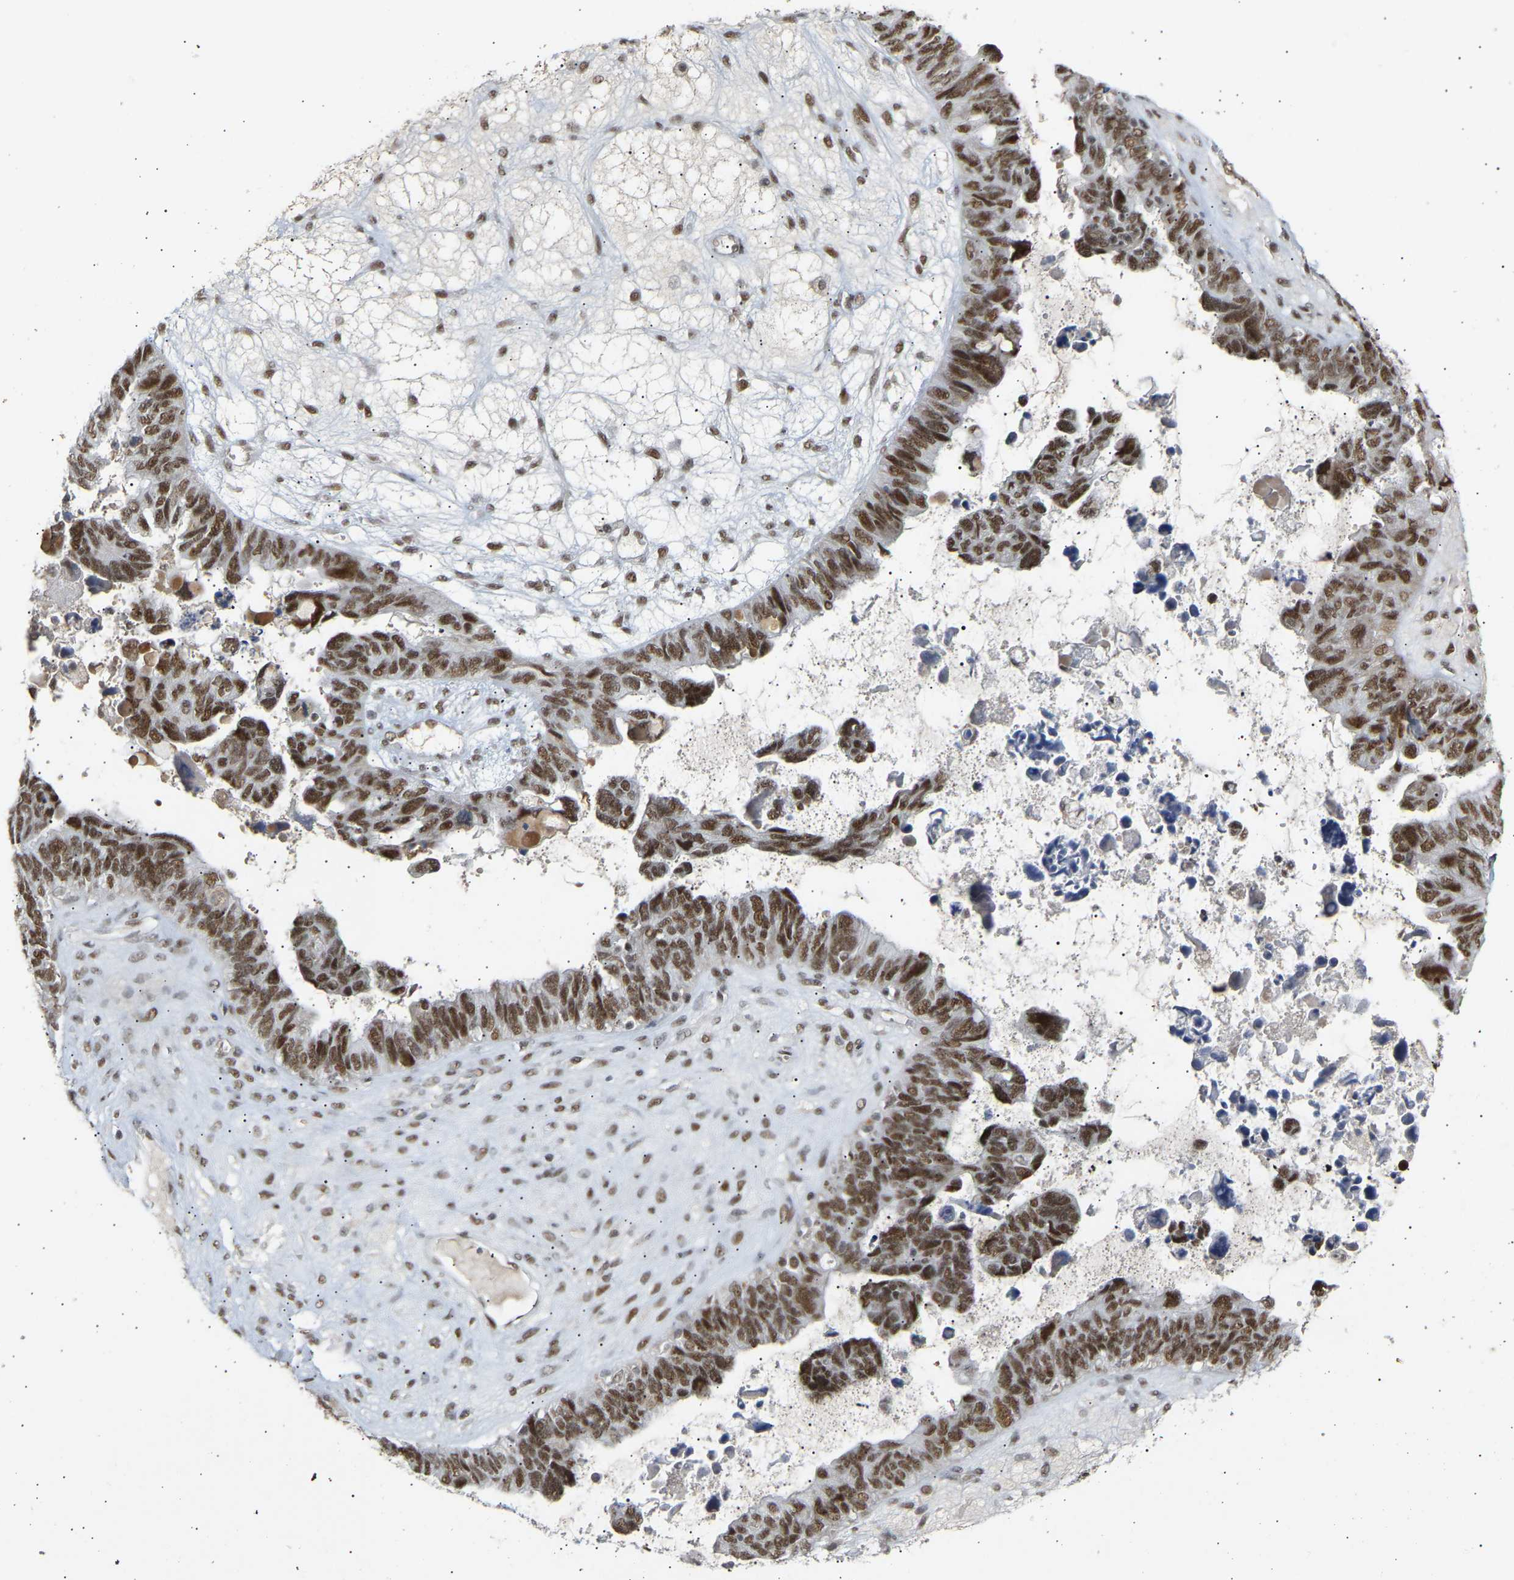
{"staining": {"intensity": "strong", "quantity": ">75%", "location": "nuclear"}, "tissue": "ovarian cancer", "cell_type": "Tumor cells", "image_type": "cancer", "snomed": [{"axis": "morphology", "description": "Cystadenocarcinoma, serous, NOS"}, {"axis": "topography", "description": "Ovary"}], "caption": "Immunohistochemistry (IHC) histopathology image of neoplastic tissue: ovarian serous cystadenocarcinoma stained using immunohistochemistry (IHC) reveals high levels of strong protein expression localized specifically in the nuclear of tumor cells, appearing as a nuclear brown color.", "gene": "NELFB", "patient": {"sex": "female", "age": 79}}